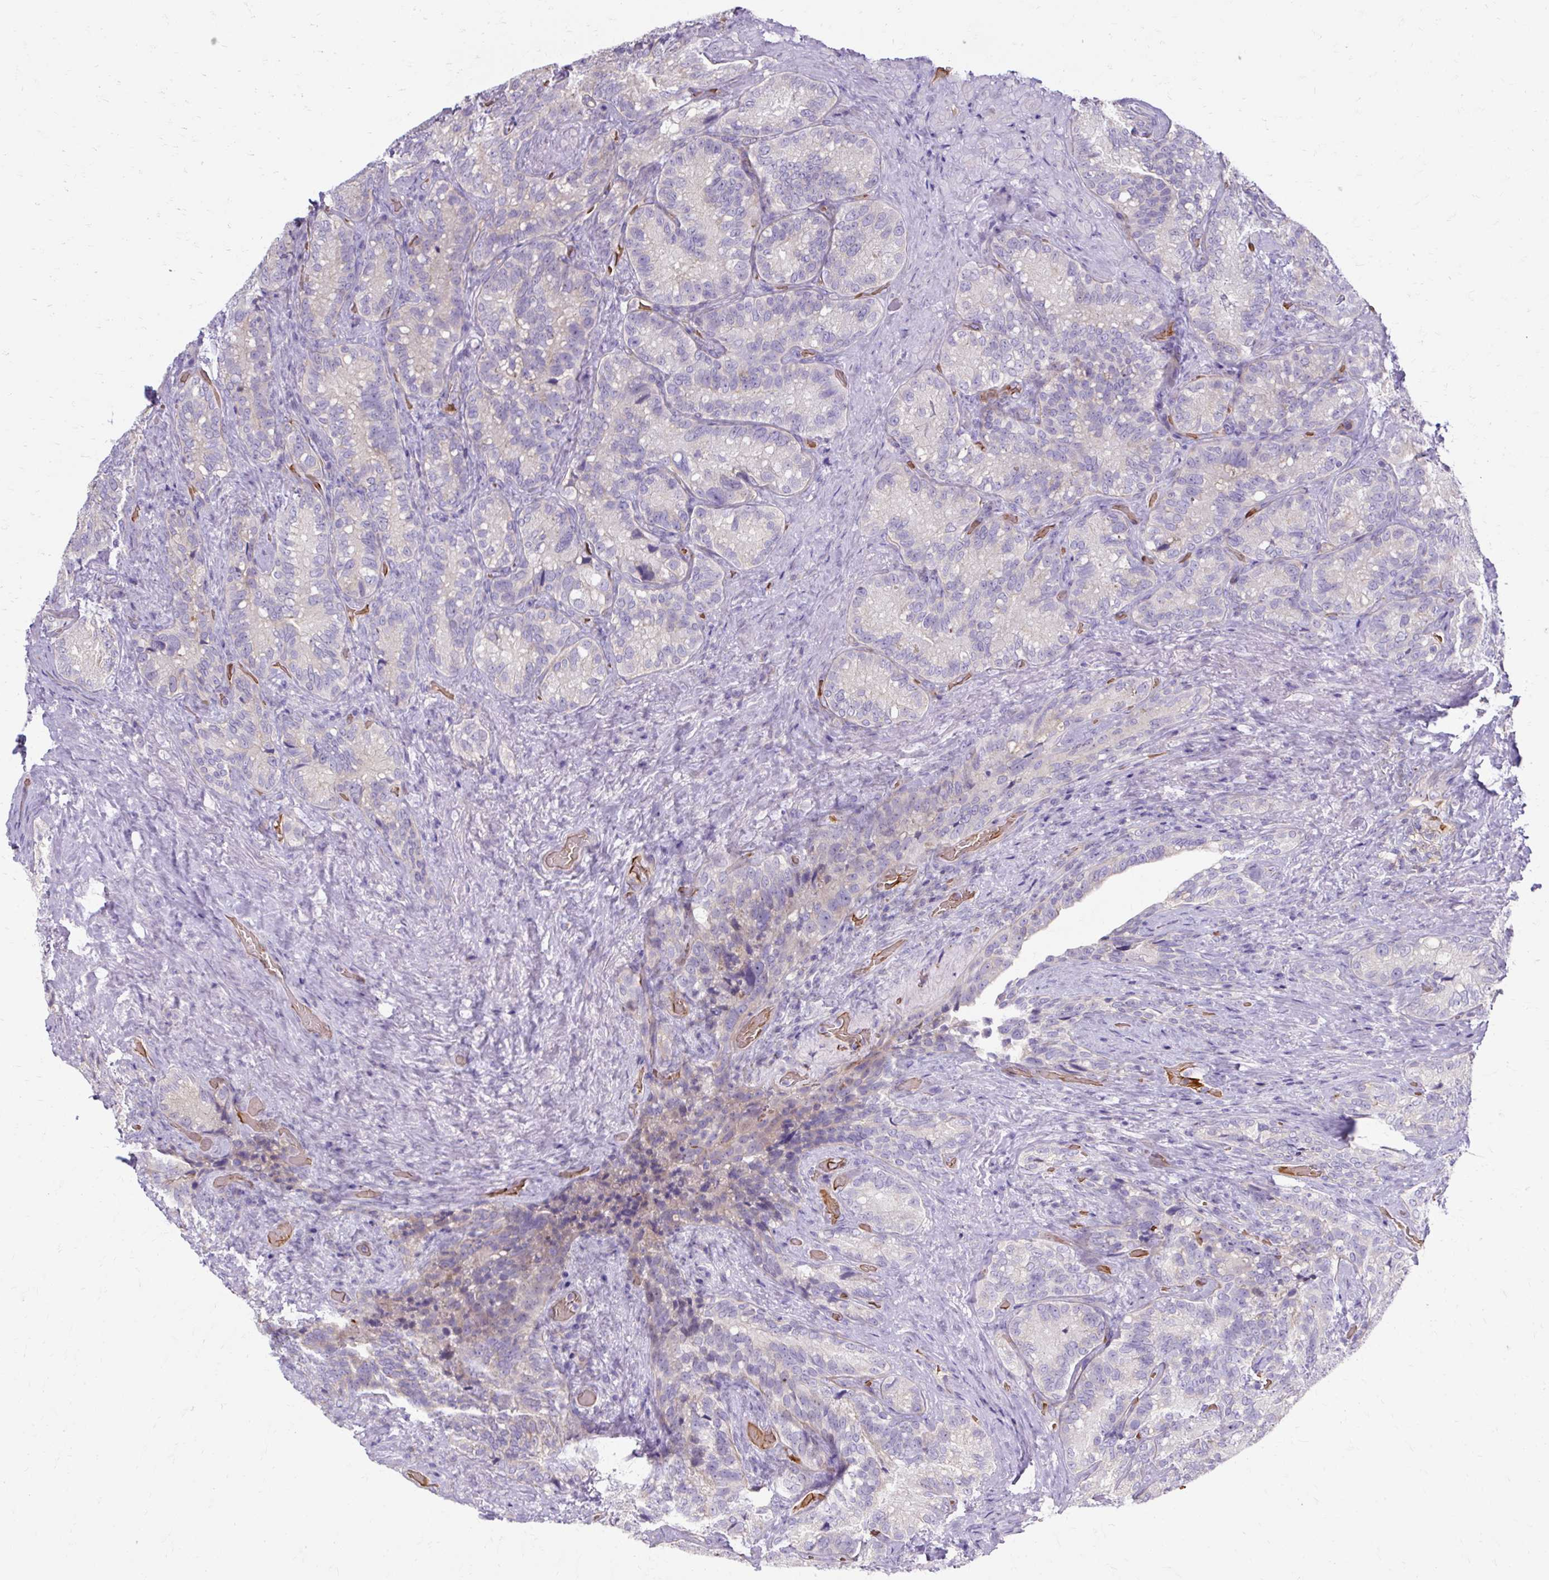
{"staining": {"intensity": "negative", "quantity": "none", "location": "none"}, "tissue": "seminal vesicle", "cell_type": "Glandular cells", "image_type": "normal", "snomed": [{"axis": "morphology", "description": "Normal tissue, NOS"}, {"axis": "topography", "description": "Seminal veicle"}], "caption": "DAB (3,3'-diaminobenzidine) immunohistochemical staining of benign human seminal vesicle shows no significant positivity in glandular cells.", "gene": "USHBP1", "patient": {"sex": "male", "age": 68}}